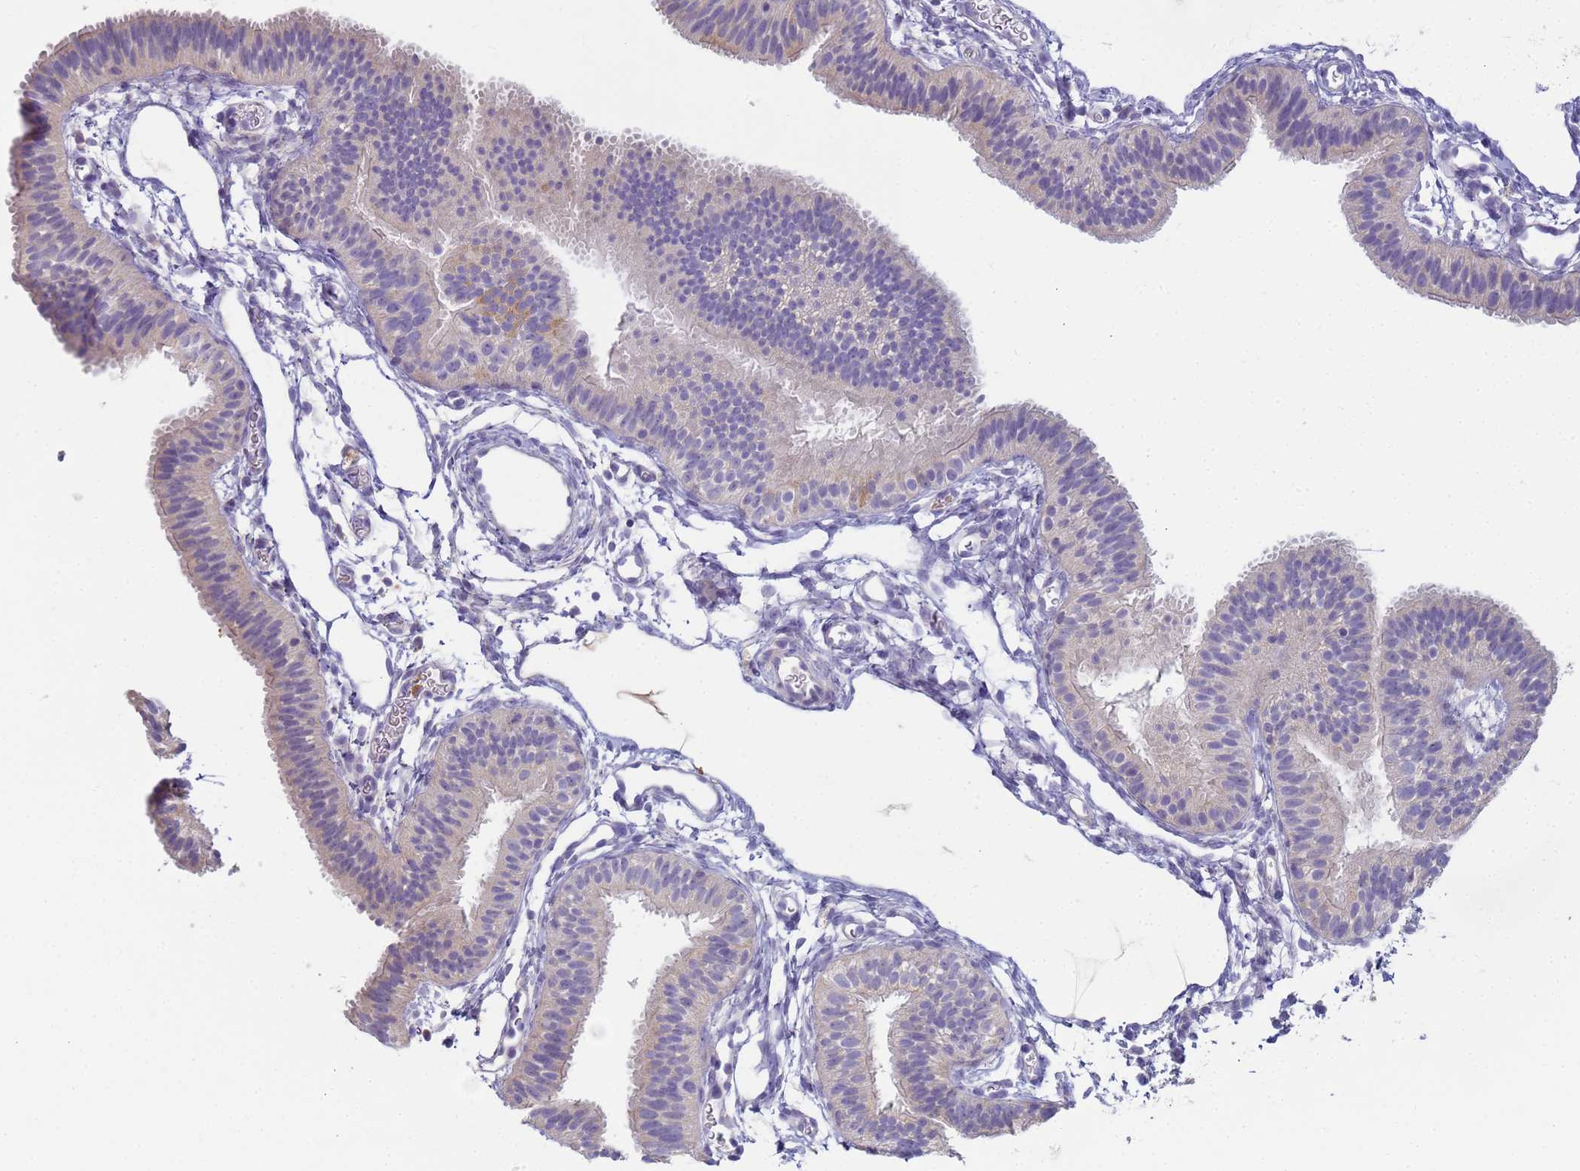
{"staining": {"intensity": "weak", "quantity": "<25%", "location": "cytoplasmic/membranous"}, "tissue": "fallopian tube", "cell_type": "Glandular cells", "image_type": "normal", "snomed": [{"axis": "morphology", "description": "Normal tissue, NOS"}, {"axis": "topography", "description": "Fallopian tube"}], "caption": "A high-resolution image shows IHC staining of unremarkable fallopian tube, which exhibits no significant staining in glandular cells. Nuclei are stained in blue.", "gene": "CR1", "patient": {"sex": "female", "age": 35}}